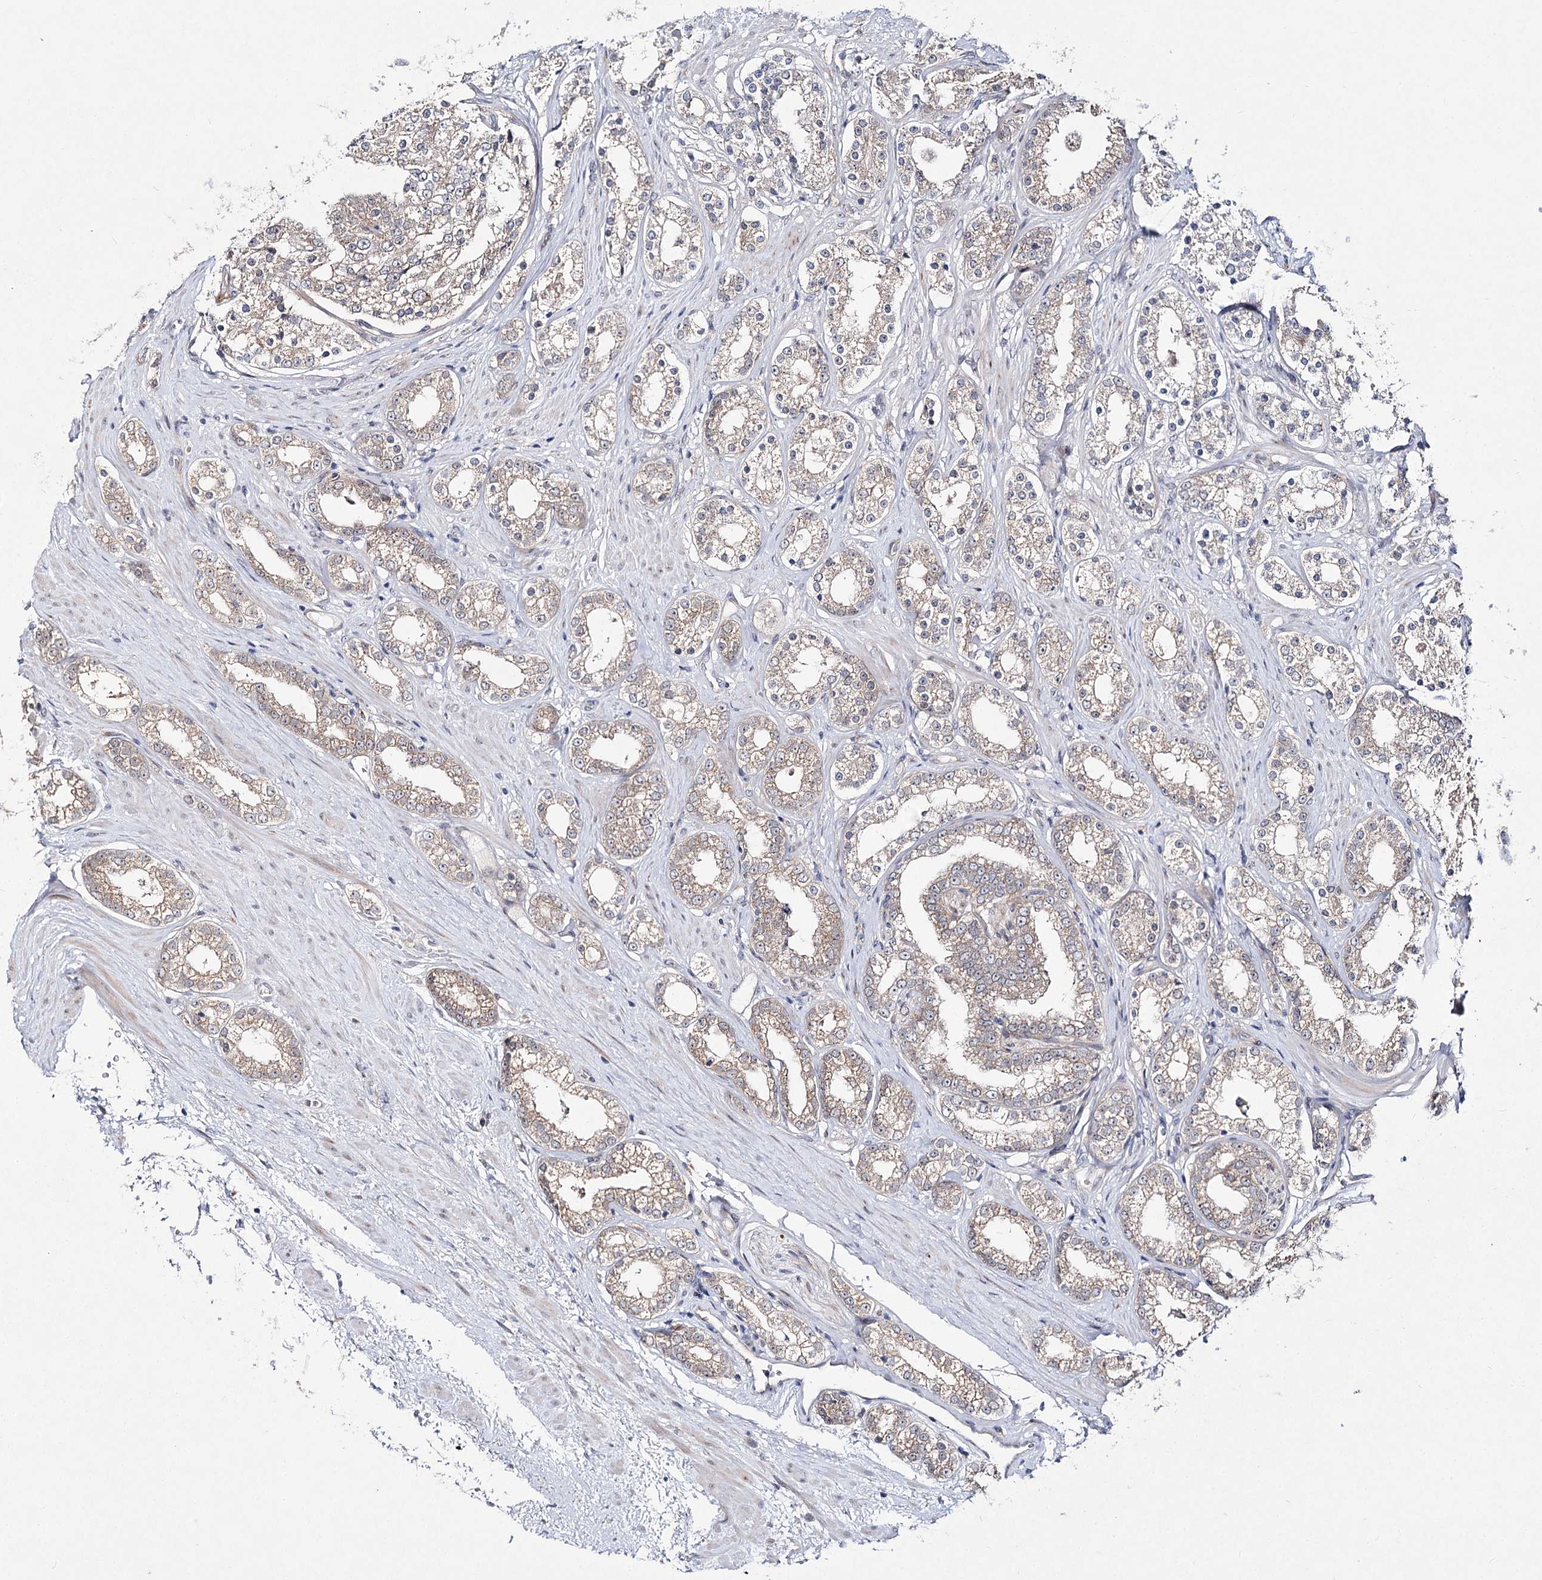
{"staining": {"intensity": "weak", "quantity": ">75%", "location": "cytoplasmic/membranous"}, "tissue": "prostate cancer", "cell_type": "Tumor cells", "image_type": "cancer", "snomed": [{"axis": "morphology", "description": "Normal tissue, NOS"}, {"axis": "morphology", "description": "Adenocarcinoma, High grade"}, {"axis": "topography", "description": "Prostate"}], "caption": "Immunohistochemical staining of human adenocarcinoma (high-grade) (prostate) demonstrates low levels of weak cytoplasmic/membranous protein expression in about >75% of tumor cells. Using DAB (3,3'-diaminobenzidine) (brown) and hematoxylin (blue) stains, captured at high magnification using brightfield microscopy.", "gene": "ARHGAP32", "patient": {"sex": "male", "age": 83}}